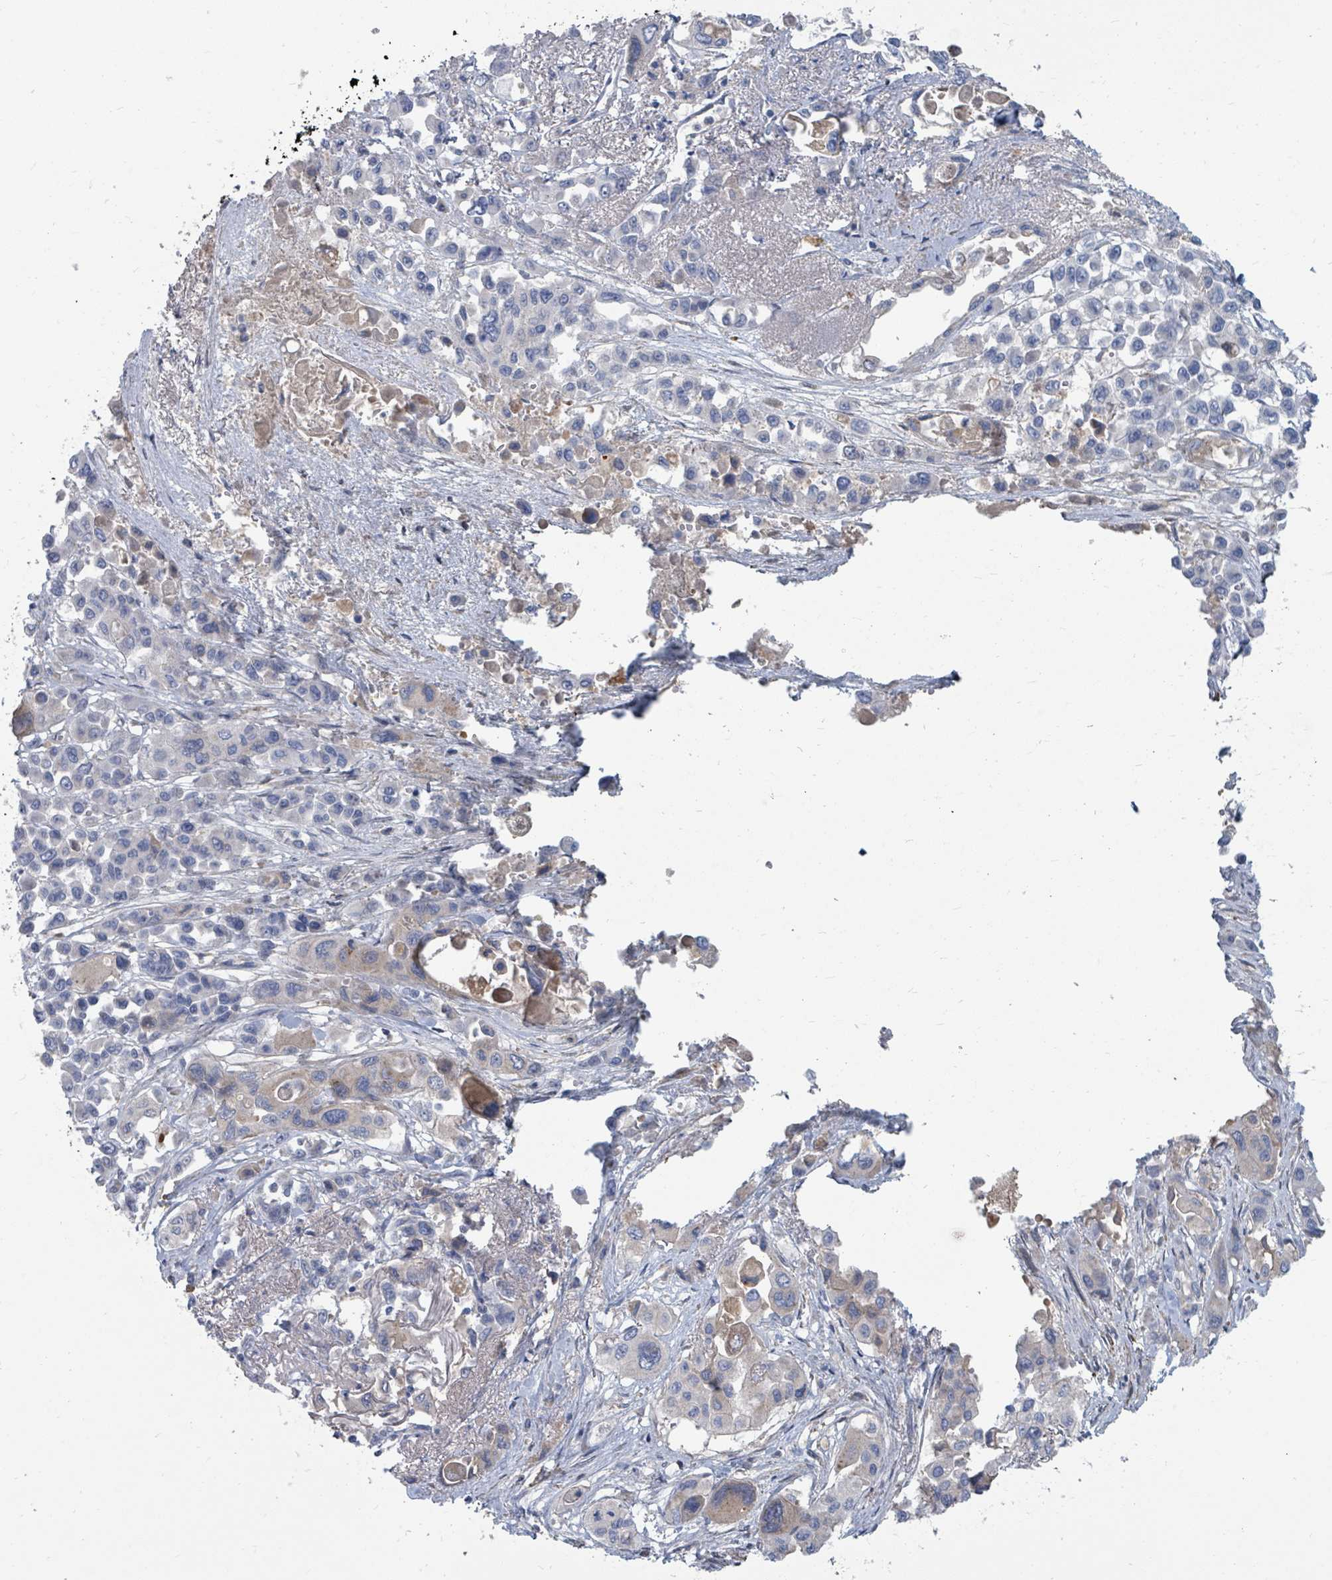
{"staining": {"intensity": "weak", "quantity": "<25%", "location": "cytoplasmic/membranous"}, "tissue": "pancreatic cancer", "cell_type": "Tumor cells", "image_type": "cancer", "snomed": [{"axis": "morphology", "description": "Adenocarcinoma, NOS"}, {"axis": "topography", "description": "Pancreas"}], "caption": "High power microscopy histopathology image of an immunohistochemistry photomicrograph of adenocarcinoma (pancreatic), revealing no significant positivity in tumor cells.", "gene": "ARGFX", "patient": {"sex": "male", "age": 92}}